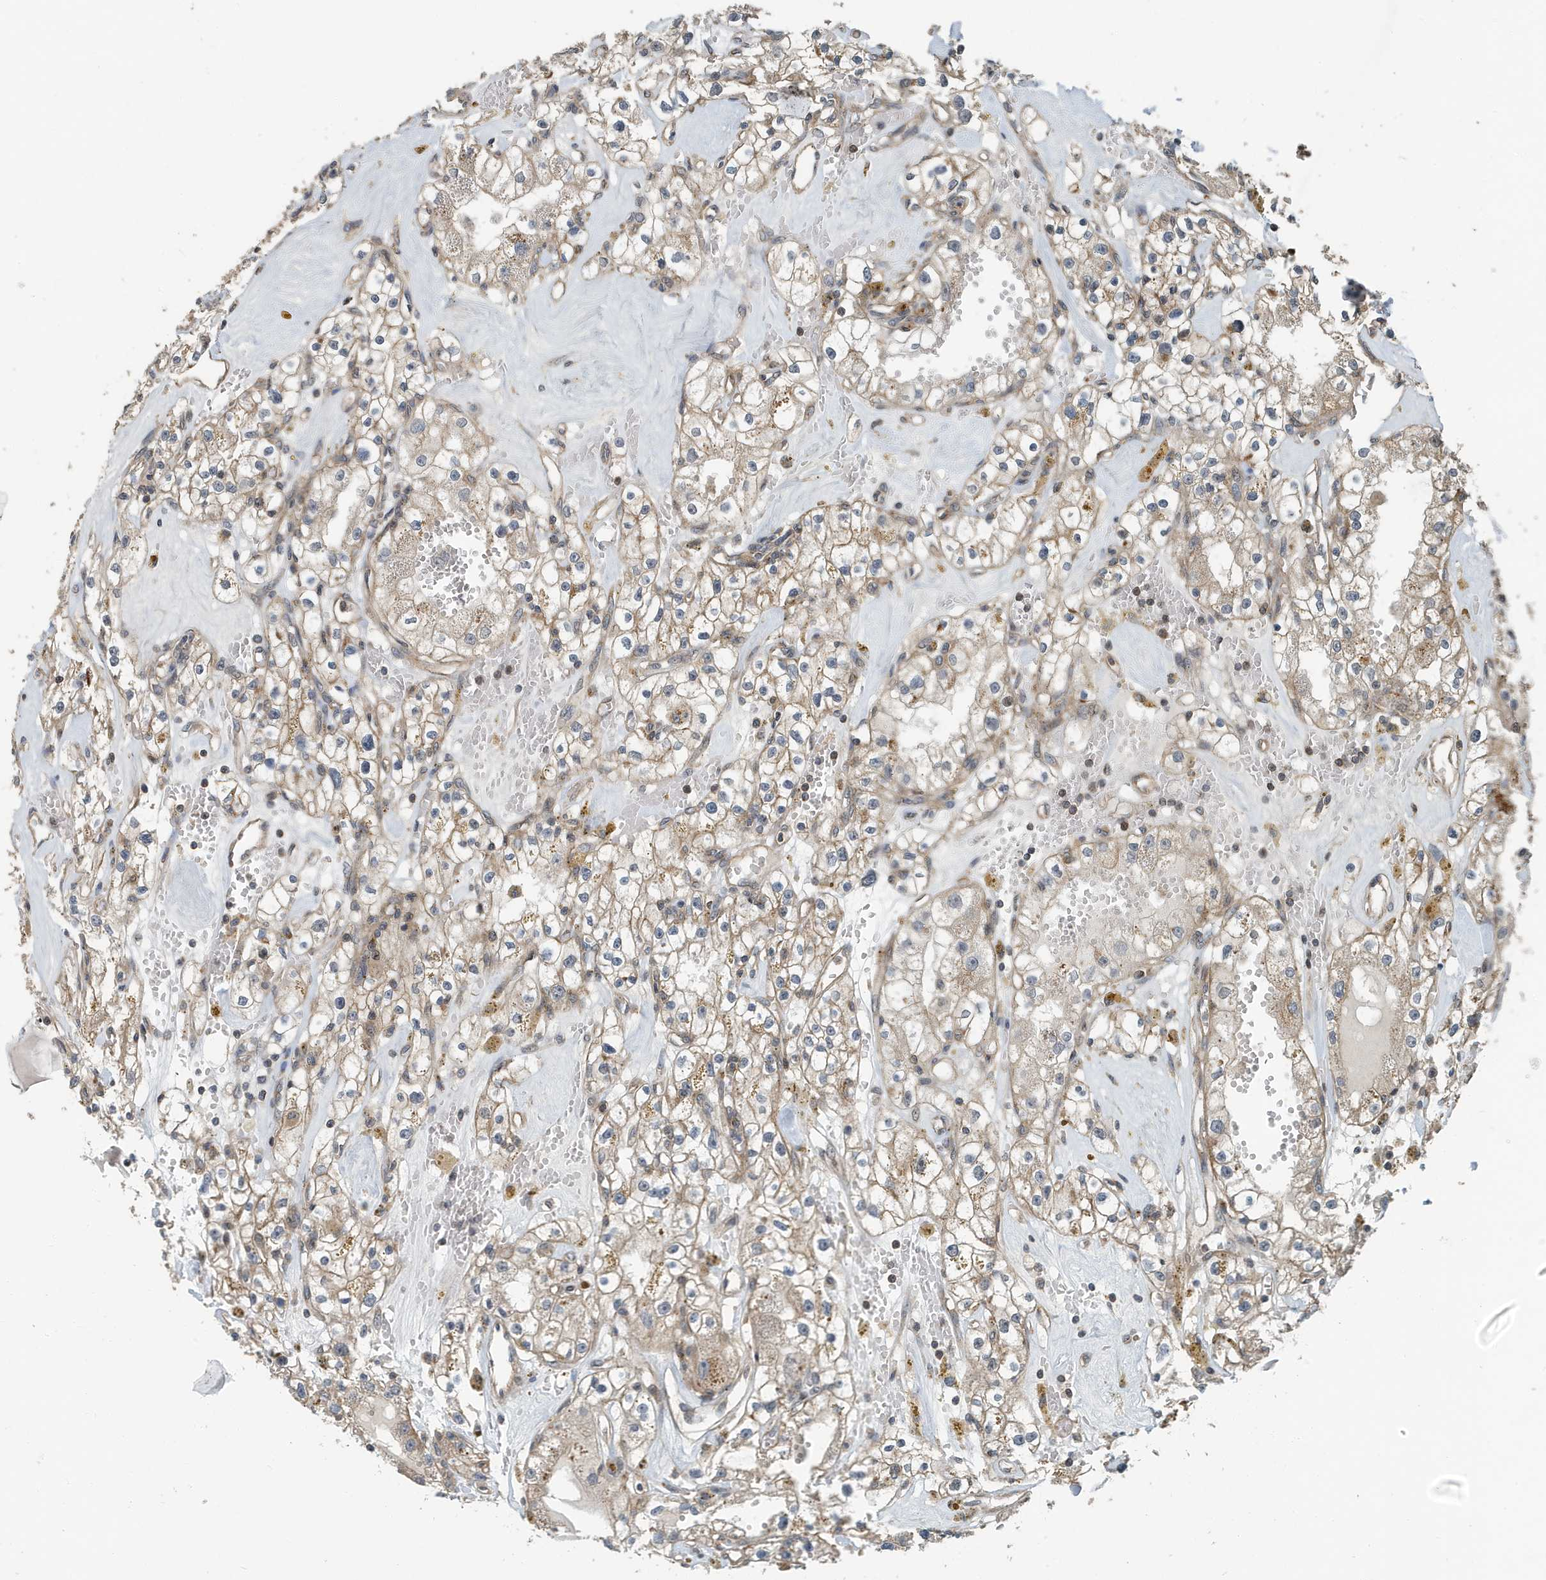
{"staining": {"intensity": "weak", "quantity": ">75%", "location": "cytoplasmic/membranous"}, "tissue": "renal cancer", "cell_type": "Tumor cells", "image_type": "cancer", "snomed": [{"axis": "morphology", "description": "Adenocarcinoma, NOS"}, {"axis": "topography", "description": "Kidney"}], "caption": "Tumor cells exhibit weak cytoplasmic/membranous expression in about >75% of cells in adenocarcinoma (renal).", "gene": "KIF15", "patient": {"sex": "male", "age": 56}}